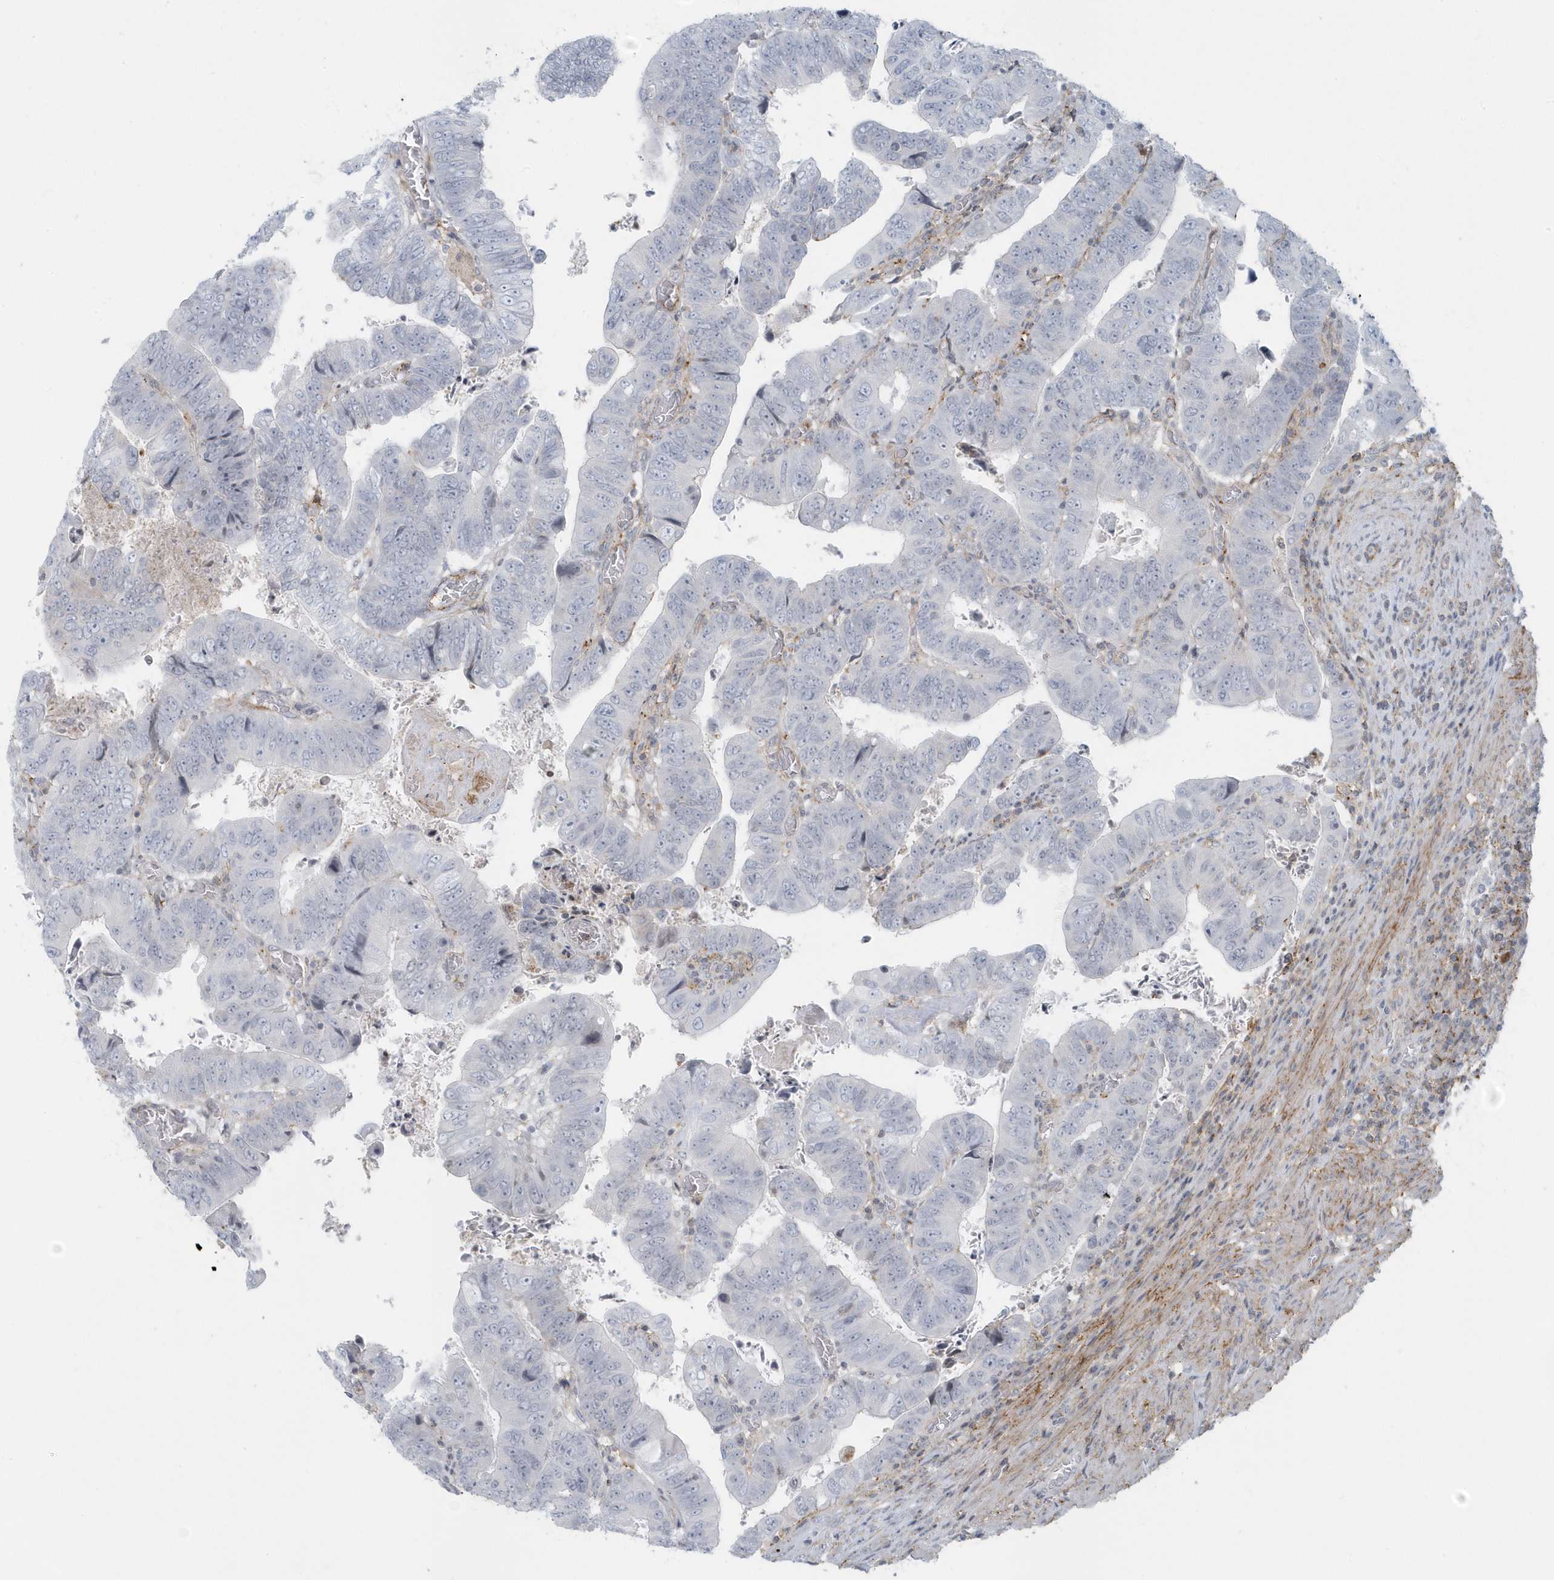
{"staining": {"intensity": "negative", "quantity": "none", "location": "none"}, "tissue": "colorectal cancer", "cell_type": "Tumor cells", "image_type": "cancer", "snomed": [{"axis": "morphology", "description": "Normal tissue, NOS"}, {"axis": "morphology", "description": "Adenocarcinoma, NOS"}, {"axis": "topography", "description": "Rectum"}], "caption": "The IHC photomicrograph has no significant positivity in tumor cells of colorectal adenocarcinoma tissue. Brightfield microscopy of immunohistochemistry (IHC) stained with DAB (brown) and hematoxylin (blue), captured at high magnification.", "gene": "CACNB2", "patient": {"sex": "female", "age": 65}}